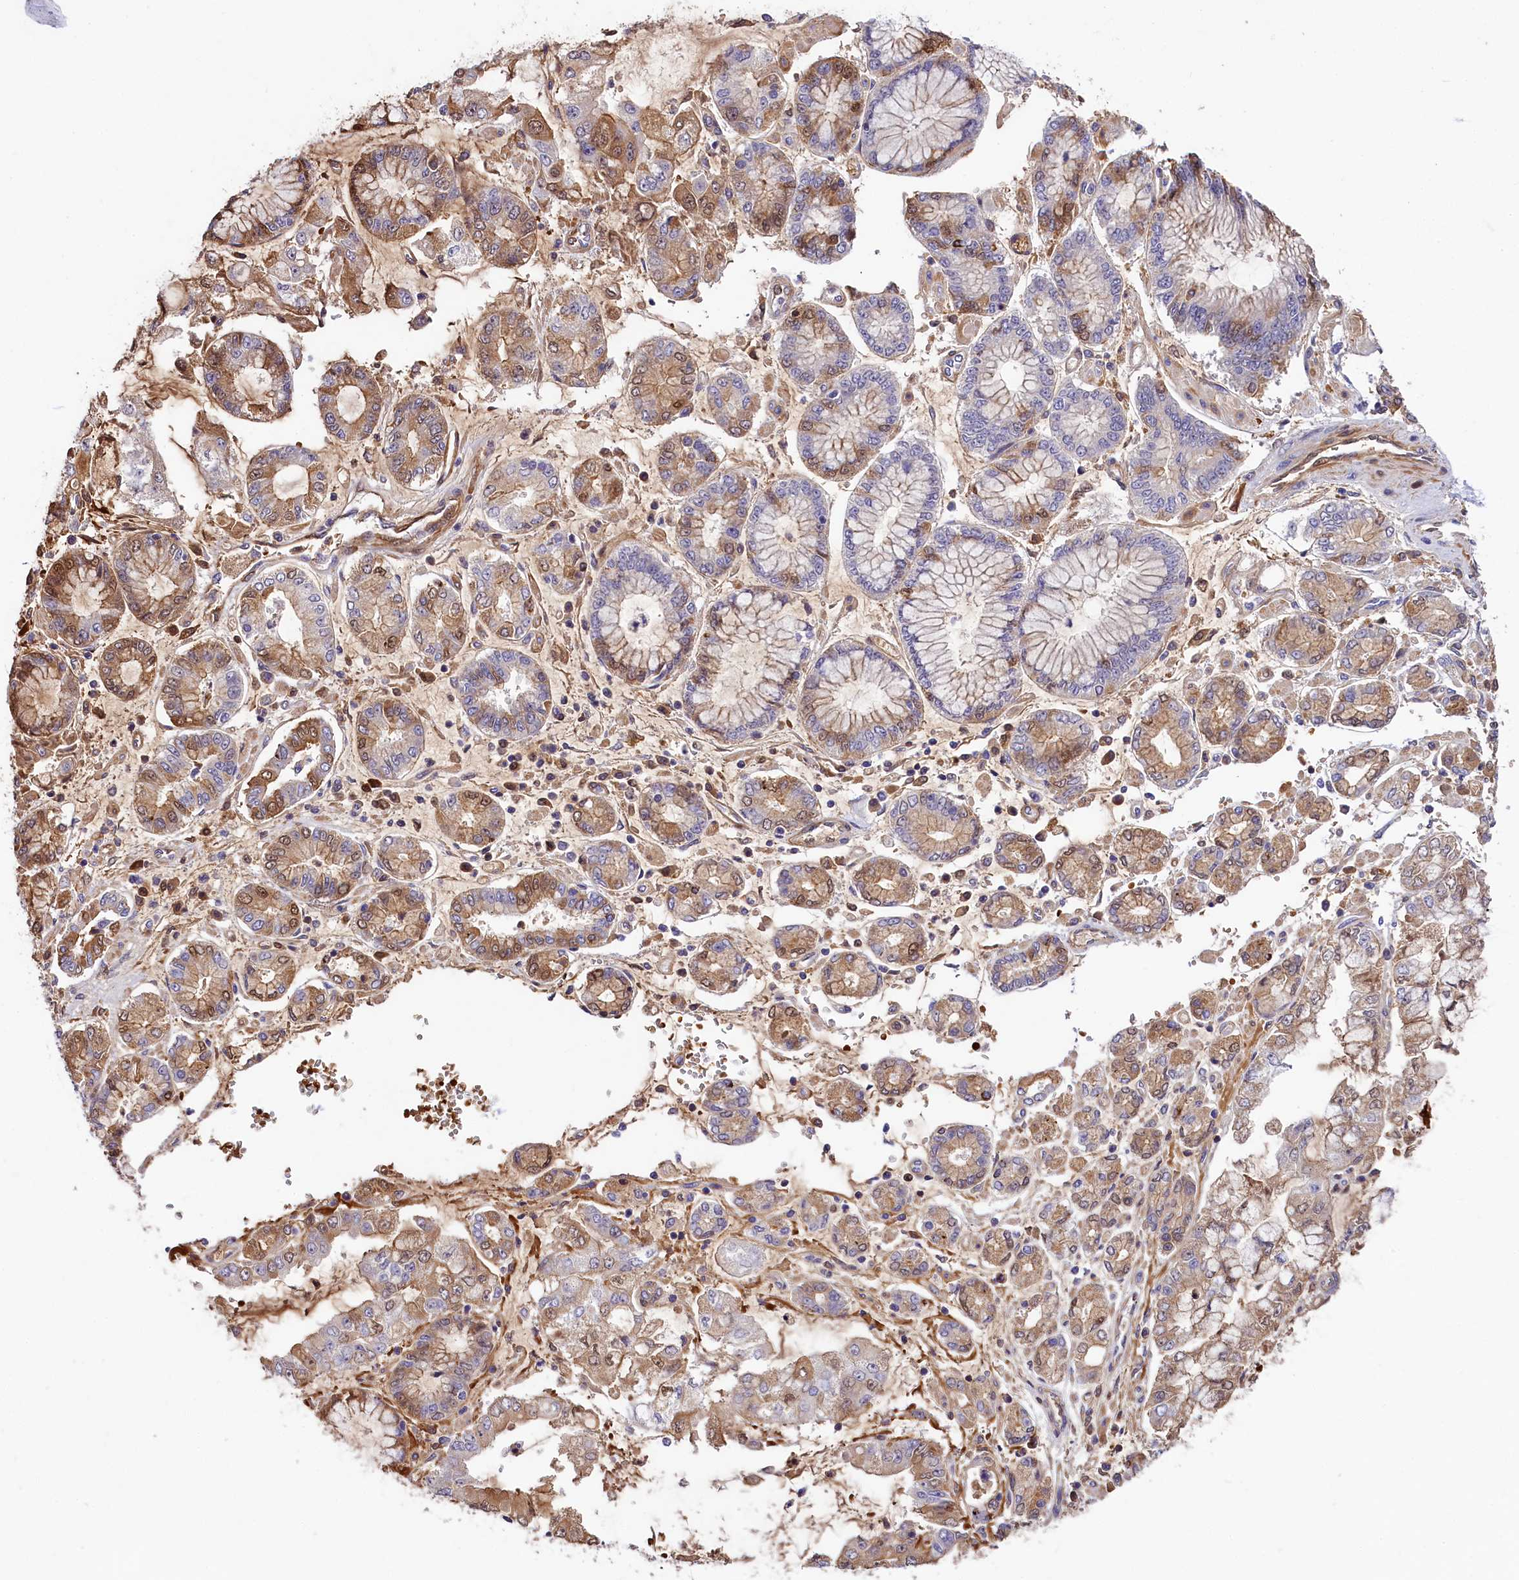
{"staining": {"intensity": "weak", "quantity": "25%-75%", "location": "cytoplasmic/membranous"}, "tissue": "stomach cancer", "cell_type": "Tumor cells", "image_type": "cancer", "snomed": [{"axis": "morphology", "description": "Adenocarcinoma, NOS"}, {"axis": "topography", "description": "Stomach"}], "caption": "High-power microscopy captured an IHC photomicrograph of stomach cancer (adenocarcinoma), revealing weak cytoplasmic/membranous positivity in approximately 25%-75% of tumor cells.", "gene": "PHAF1", "patient": {"sex": "male", "age": 76}}